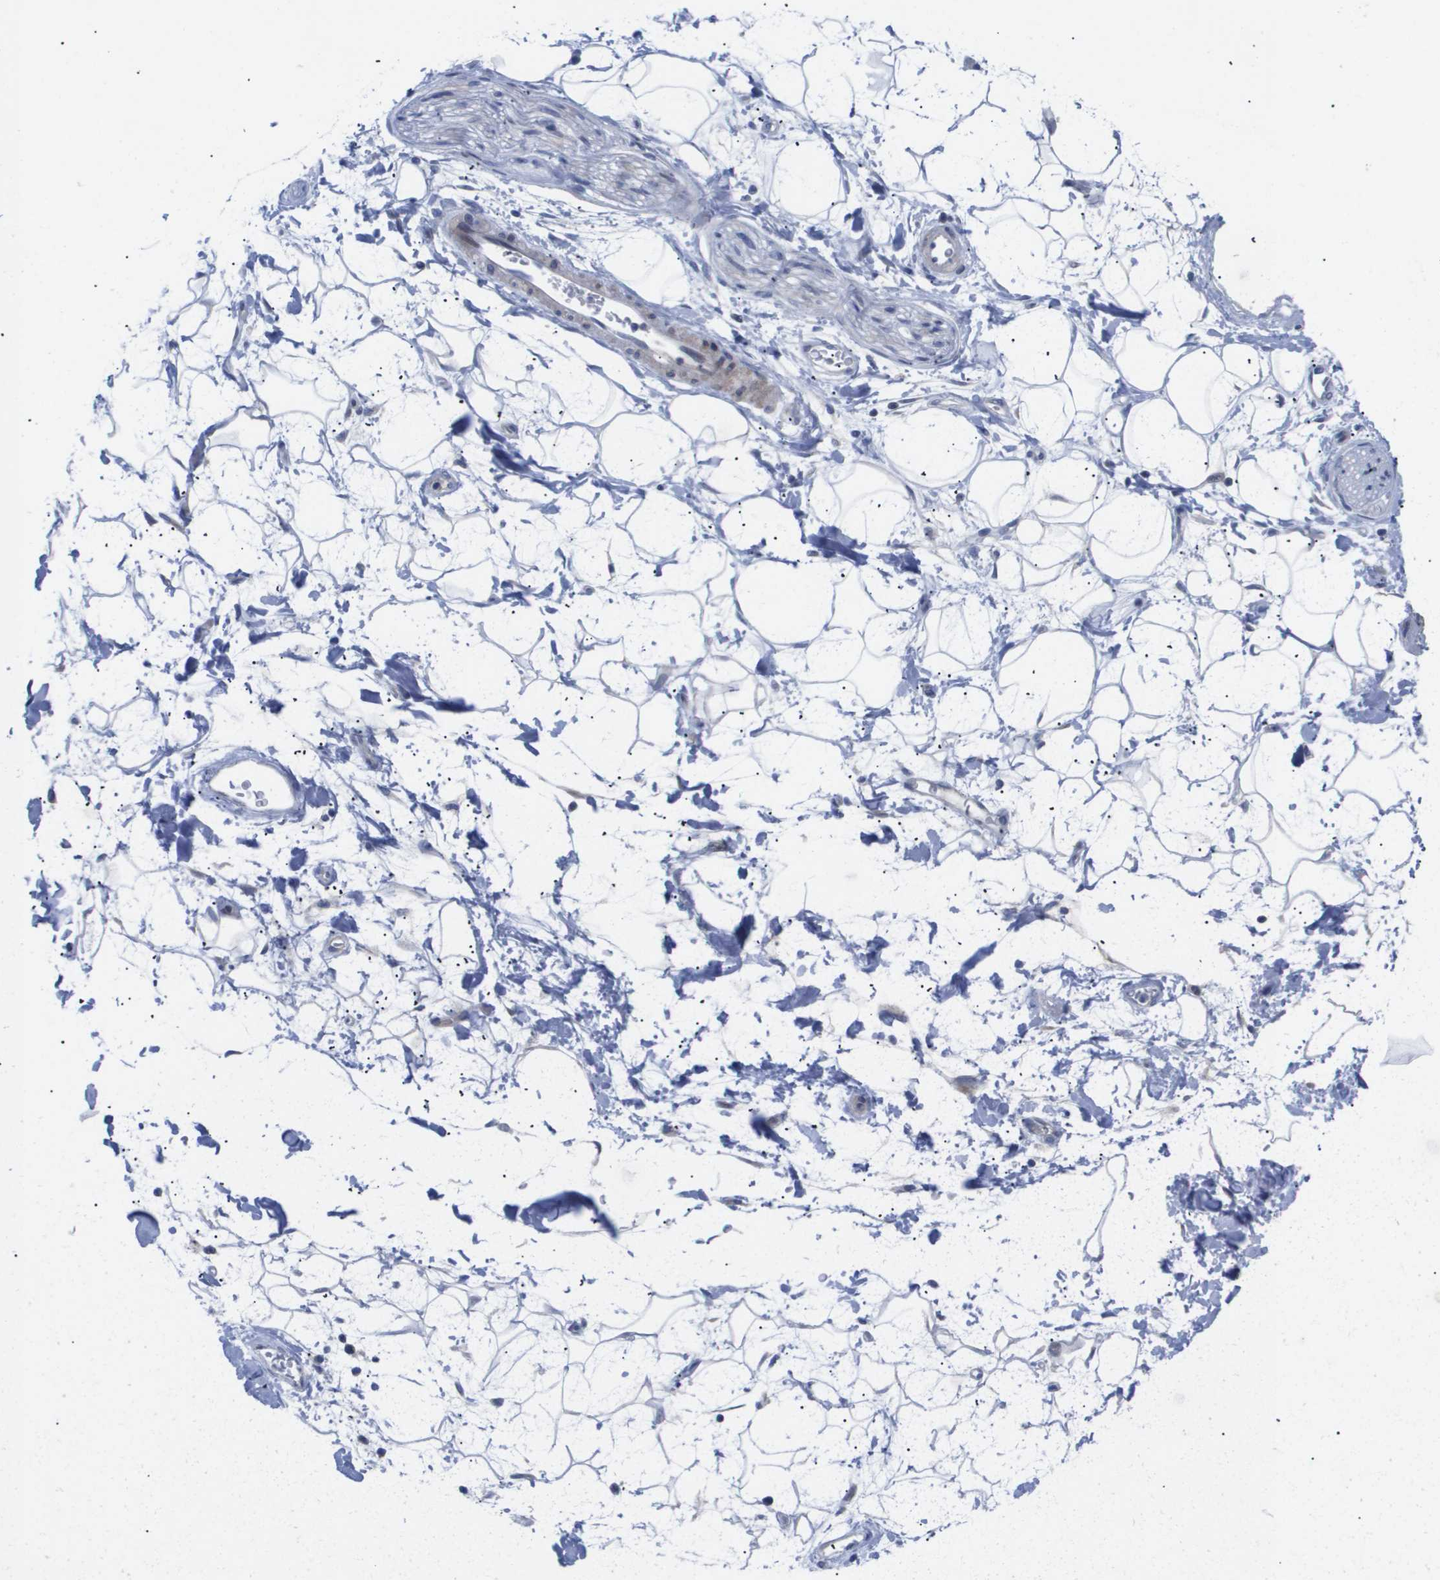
{"staining": {"intensity": "negative", "quantity": "none", "location": "none"}, "tissue": "adipose tissue", "cell_type": "Adipocytes", "image_type": "normal", "snomed": [{"axis": "morphology", "description": "Normal tissue, NOS"}, {"axis": "topography", "description": "Soft tissue"}], "caption": "The immunohistochemistry micrograph has no significant expression in adipocytes of adipose tissue. (DAB IHC, high magnification).", "gene": "CAV3", "patient": {"sex": "male", "age": 72}}